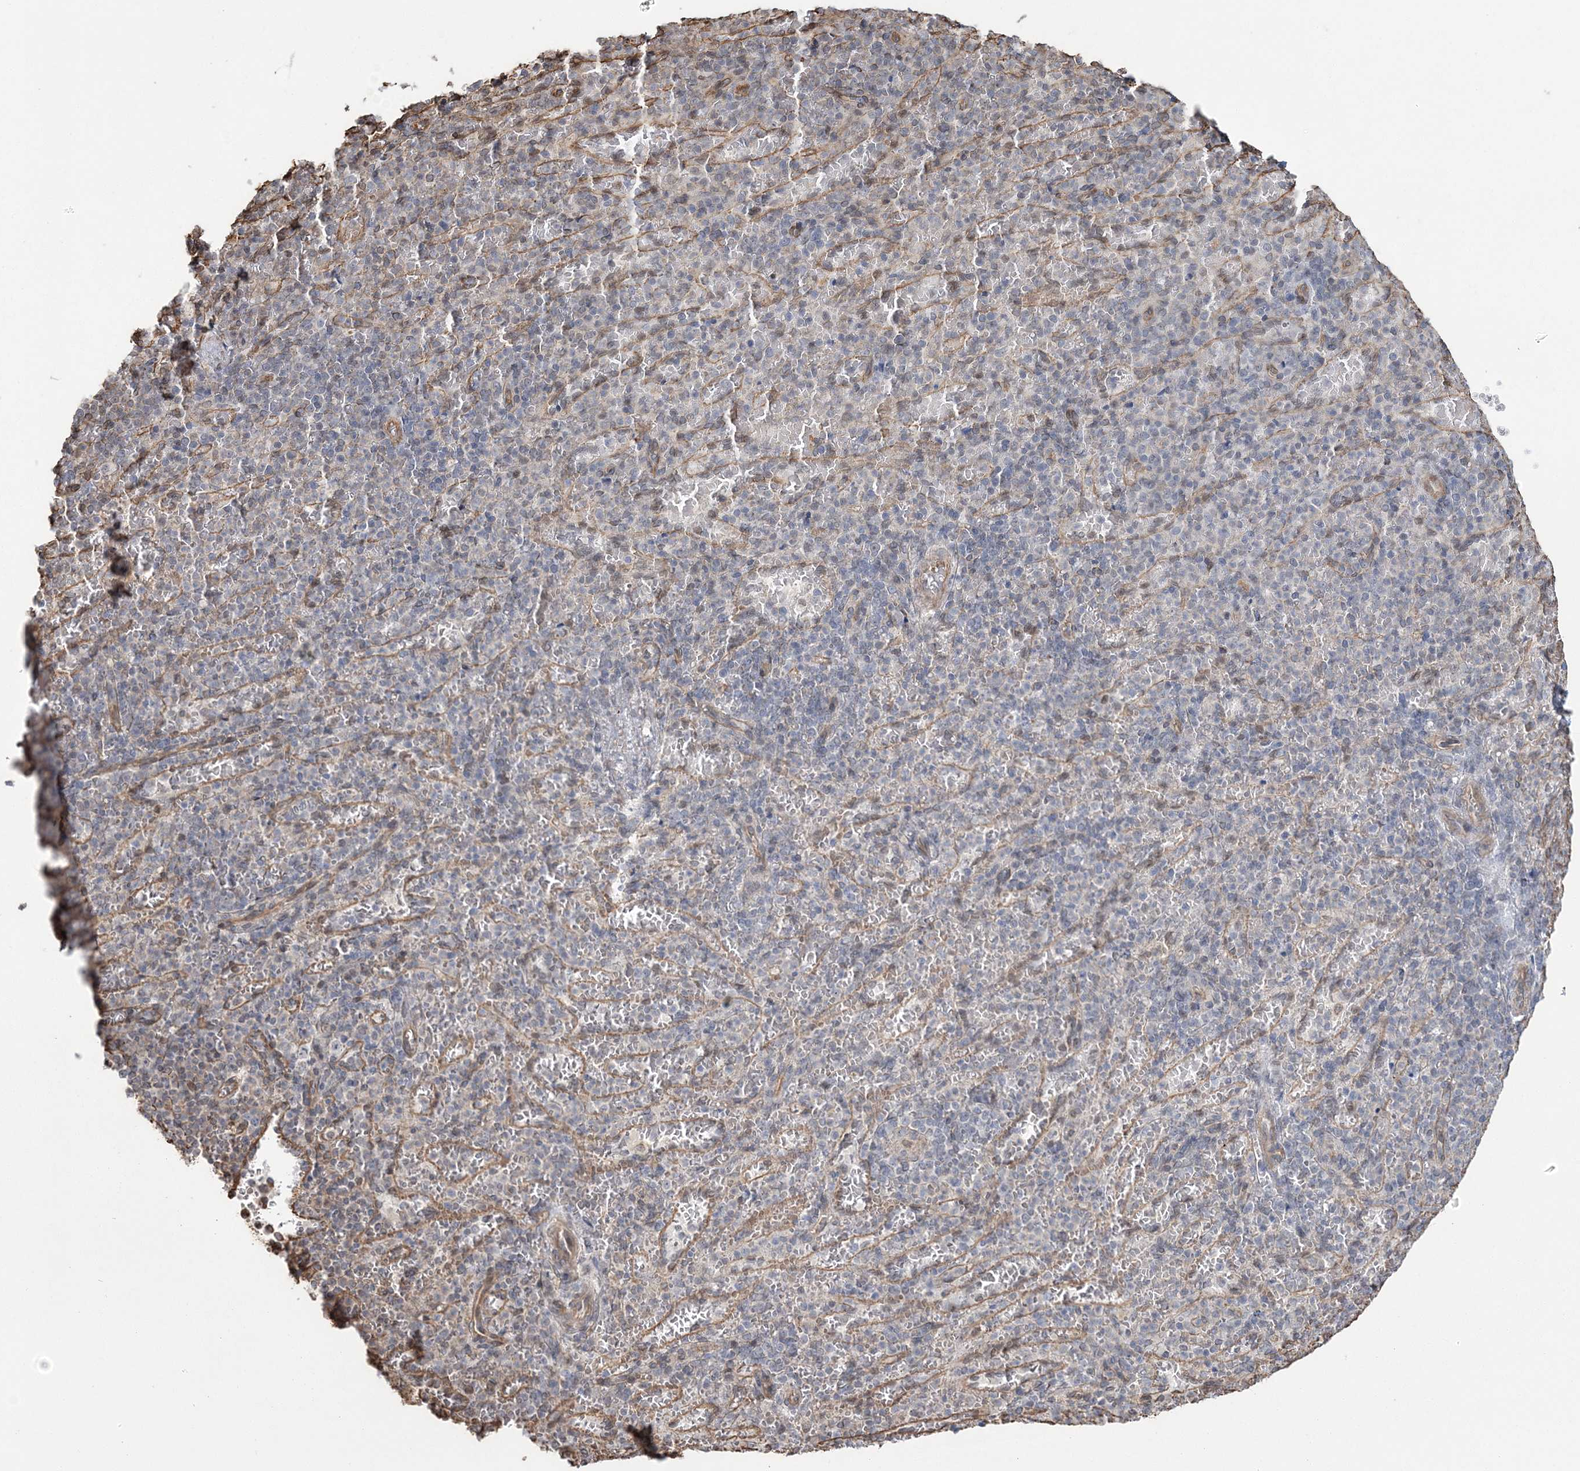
{"staining": {"intensity": "negative", "quantity": "none", "location": "none"}, "tissue": "spleen", "cell_type": "Cells in red pulp", "image_type": "normal", "snomed": [{"axis": "morphology", "description": "Normal tissue, NOS"}, {"axis": "topography", "description": "Spleen"}], "caption": "Immunohistochemistry image of benign spleen: human spleen stained with DAB displays no significant protein staining in cells in red pulp. (IHC, brightfield microscopy, high magnification).", "gene": "ATP11B", "patient": {"sex": "female", "age": 74}}